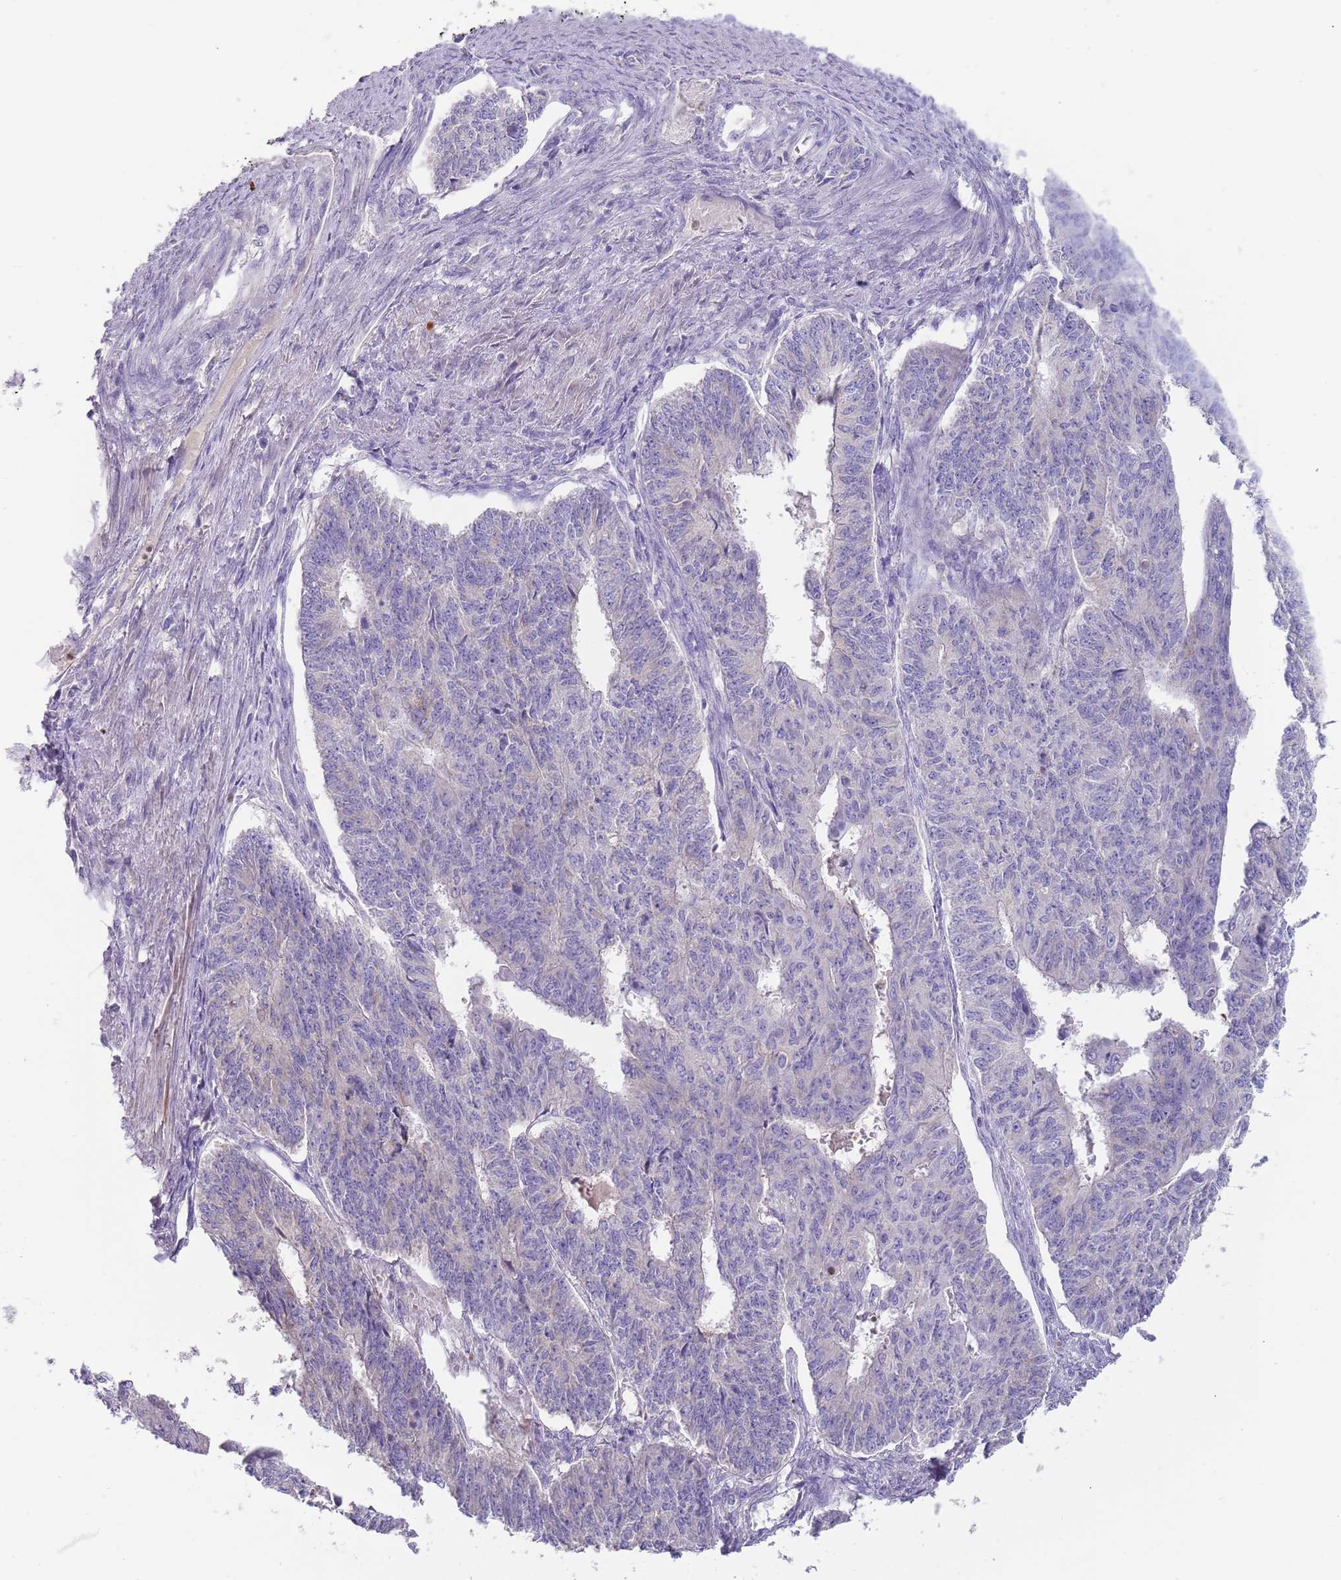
{"staining": {"intensity": "negative", "quantity": "none", "location": "none"}, "tissue": "endometrial cancer", "cell_type": "Tumor cells", "image_type": "cancer", "snomed": [{"axis": "morphology", "description": "Adenocarcinoma, NOS"}, {"axis": "topography", "description": "Endometrium"}], "caption": "An immunohistochemistry (IHC) micrograph of adenocarcinoma (endometrial) is shown. There is no staining in tumor cells of adenocarcinoma (endometrial).", "gene": "TMEM251", "patient": {"sex": "female", "age": 32}}